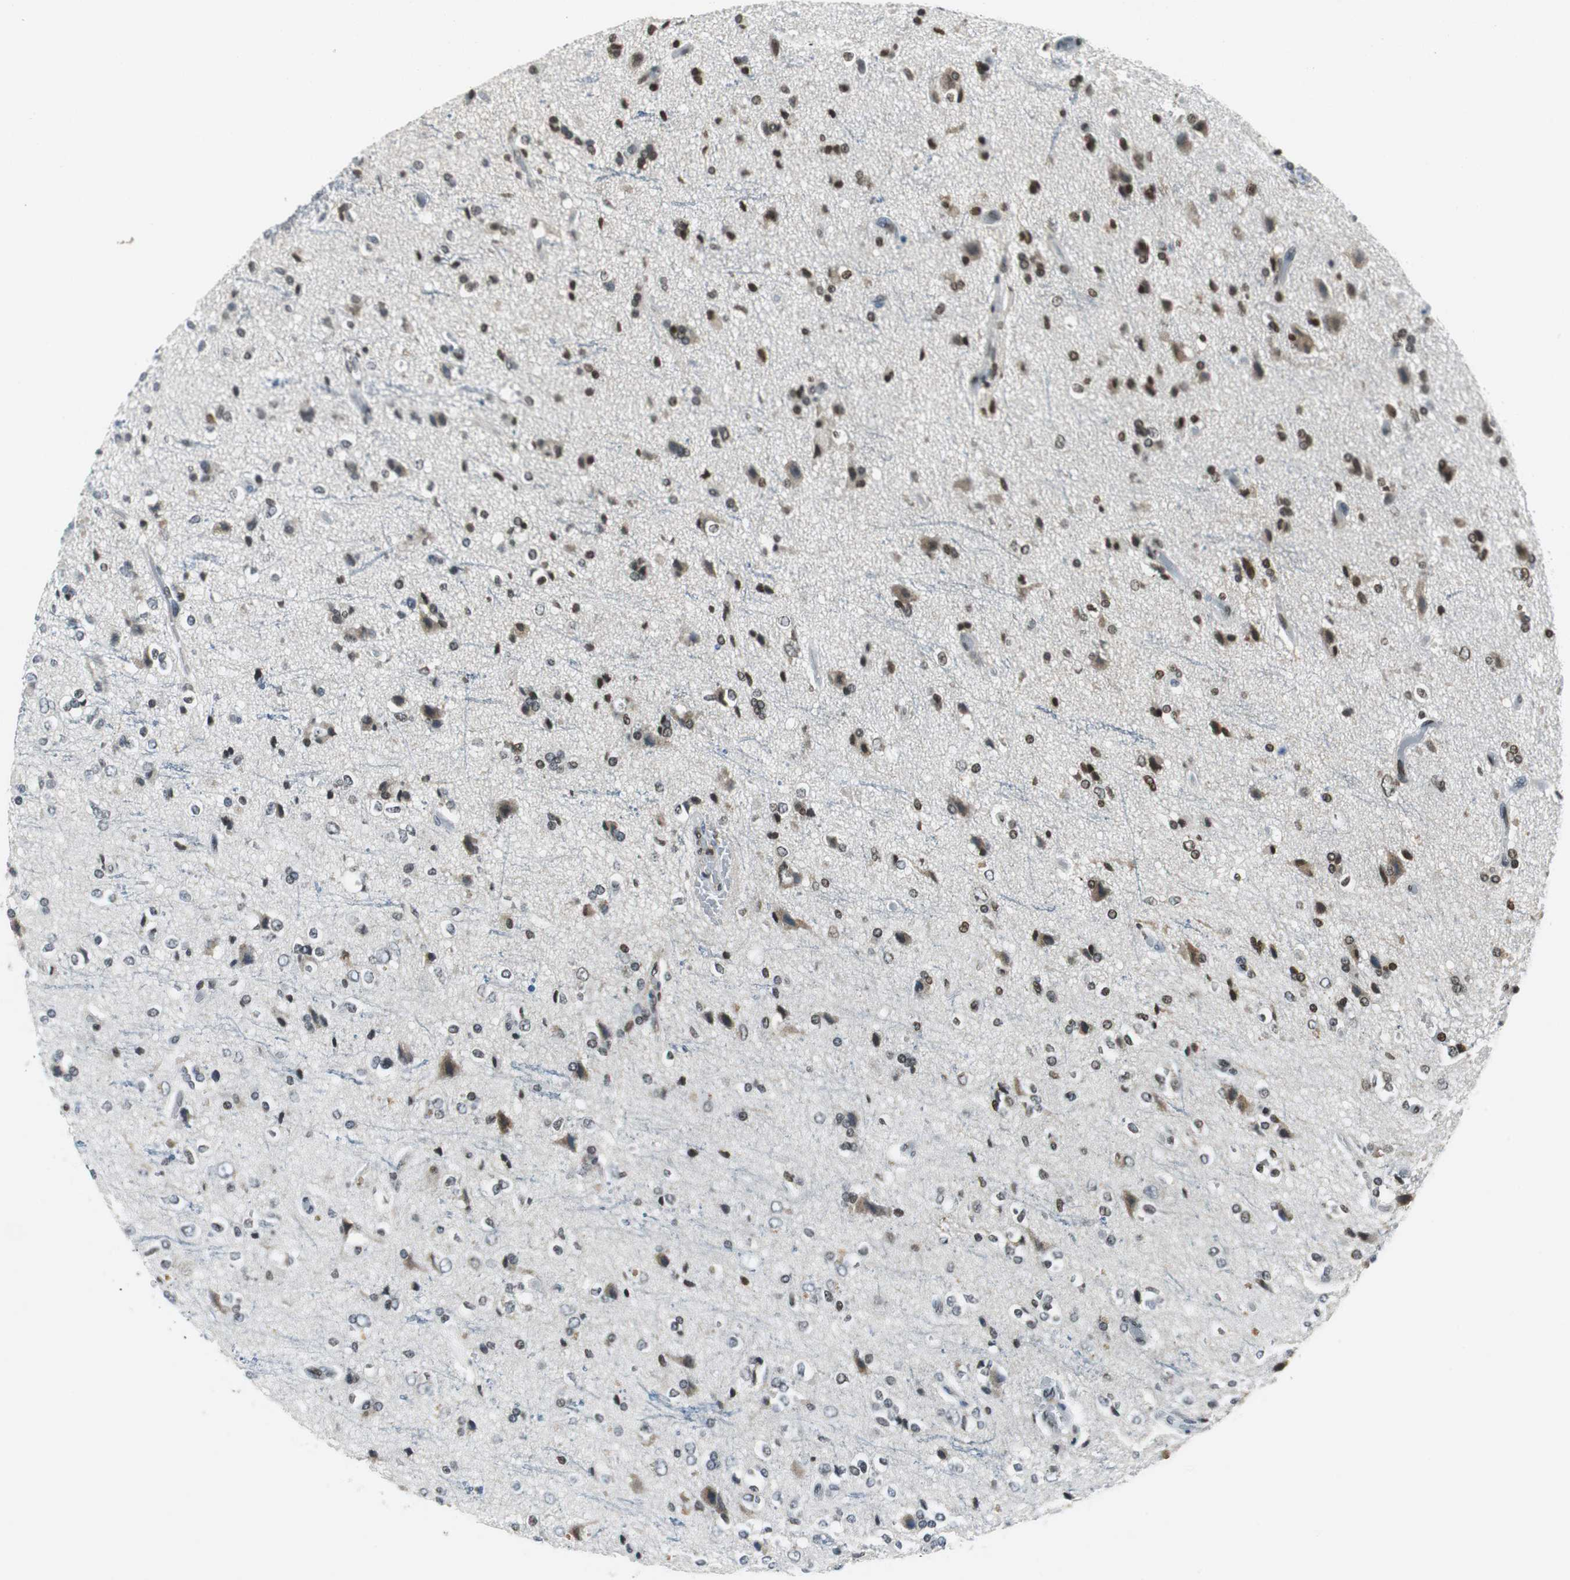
{"staining": {"intensity": "weak", "quantity": ">75%", "location": "nuclear"}, "tissue": "glioma", "cell_type": "Tumor cells", "image_type": "cancer", "snomed": [{"axis": "morphology", "description": "Glioma, malignant, High grade"}, {"axis": "topography", "description": "Brain"}], "caption": "Immunohistochemical staining of glioma shows low levels of weak nuclear expression in approximately >75% of tumor cells.", "gene": "ORM1", "patient": {"sex": "male", "age": 47}}